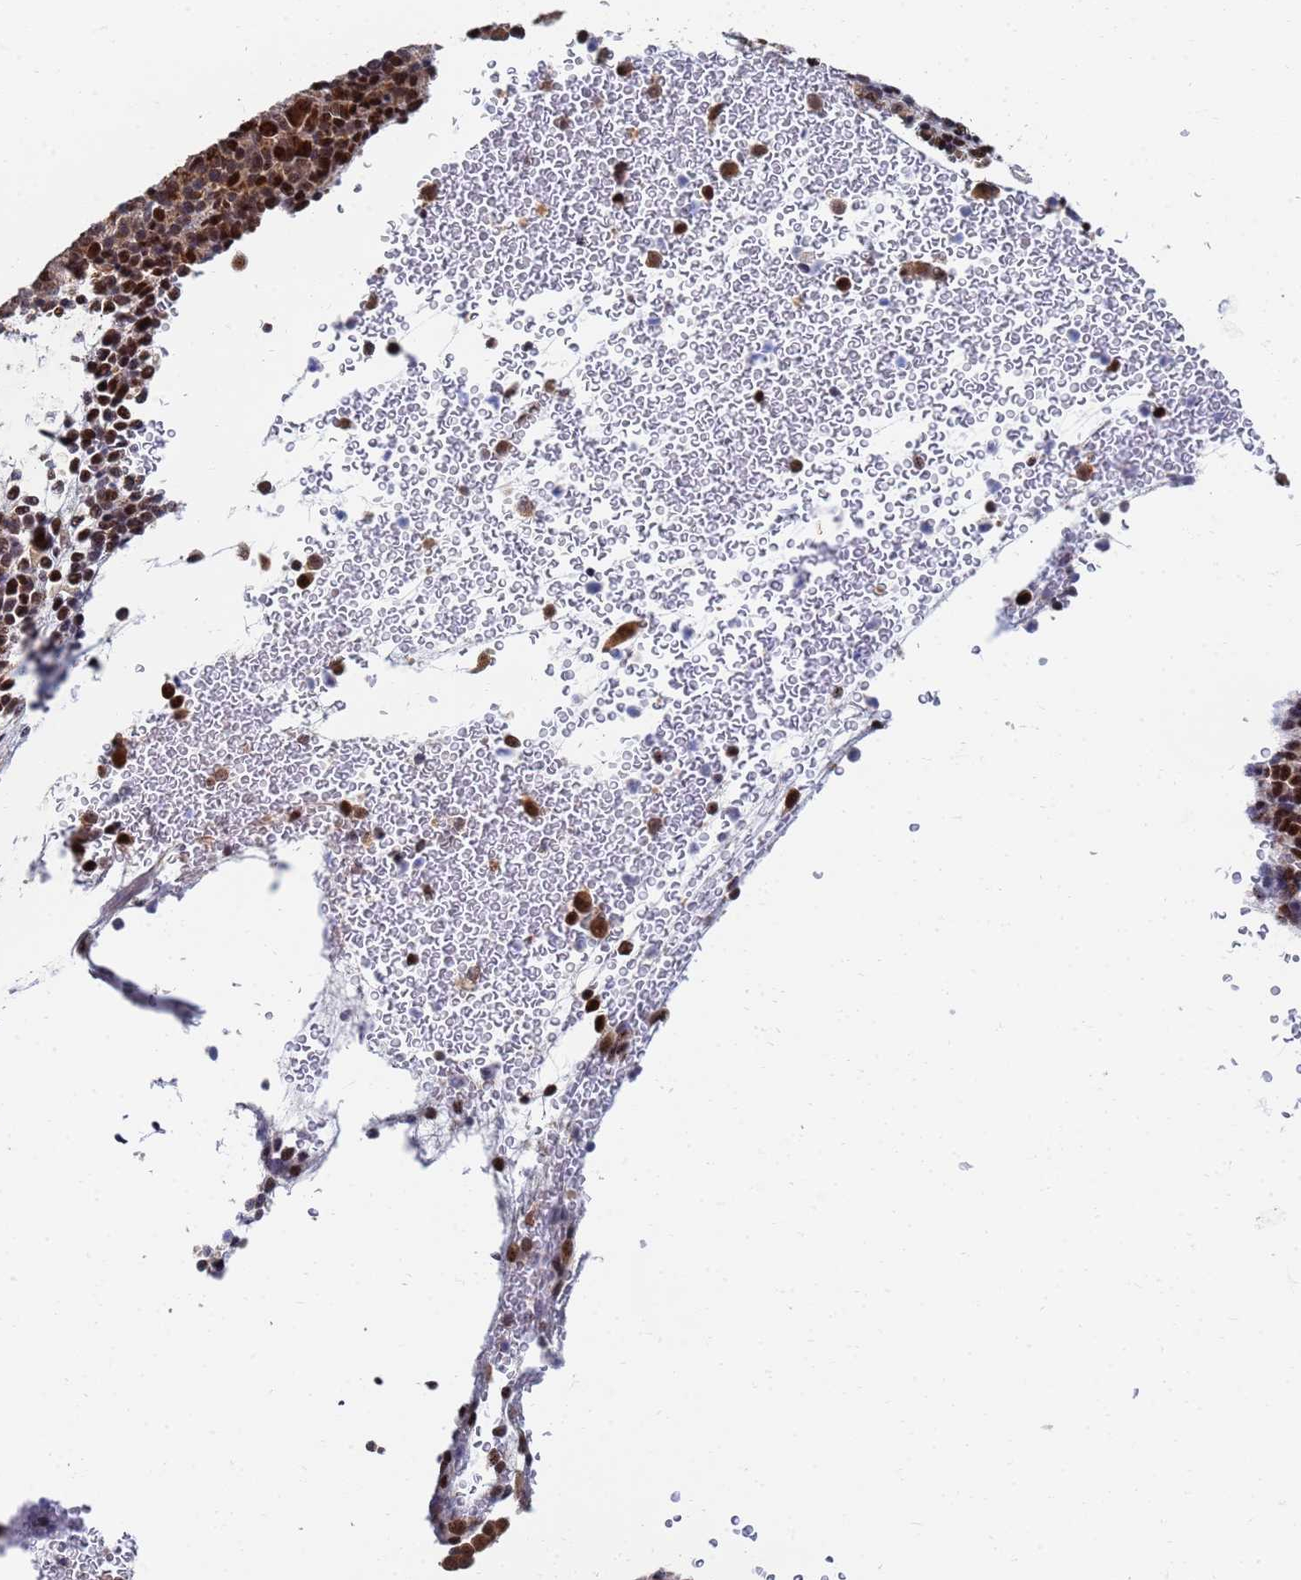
{"staining": {"intensity": "strong", "quantity": ">75%", "location": "nuclear"}, "tissue": "melanoma", "cell_type": "Tumor cells", "image_type": "cancer", "snomed": [{"axis": "morphology", "description": "Malignant melanoma, Metastatic site"}, {"axis": "topography", "description": "Brain"}], "caption": "DAB immunohistochemical staining of melanoma displays strong nuclear protein expression in approximately >75% of tumor cells. The staining was performed using DAB (3,3'-diaminobenzidine) to visualize the protein expression in brown, while the nuclei were stained in blue with hematoxylin (Magnification: 20x).", "gene": "AP5Z1", "patient": {"sex": "female", "age": 56}}